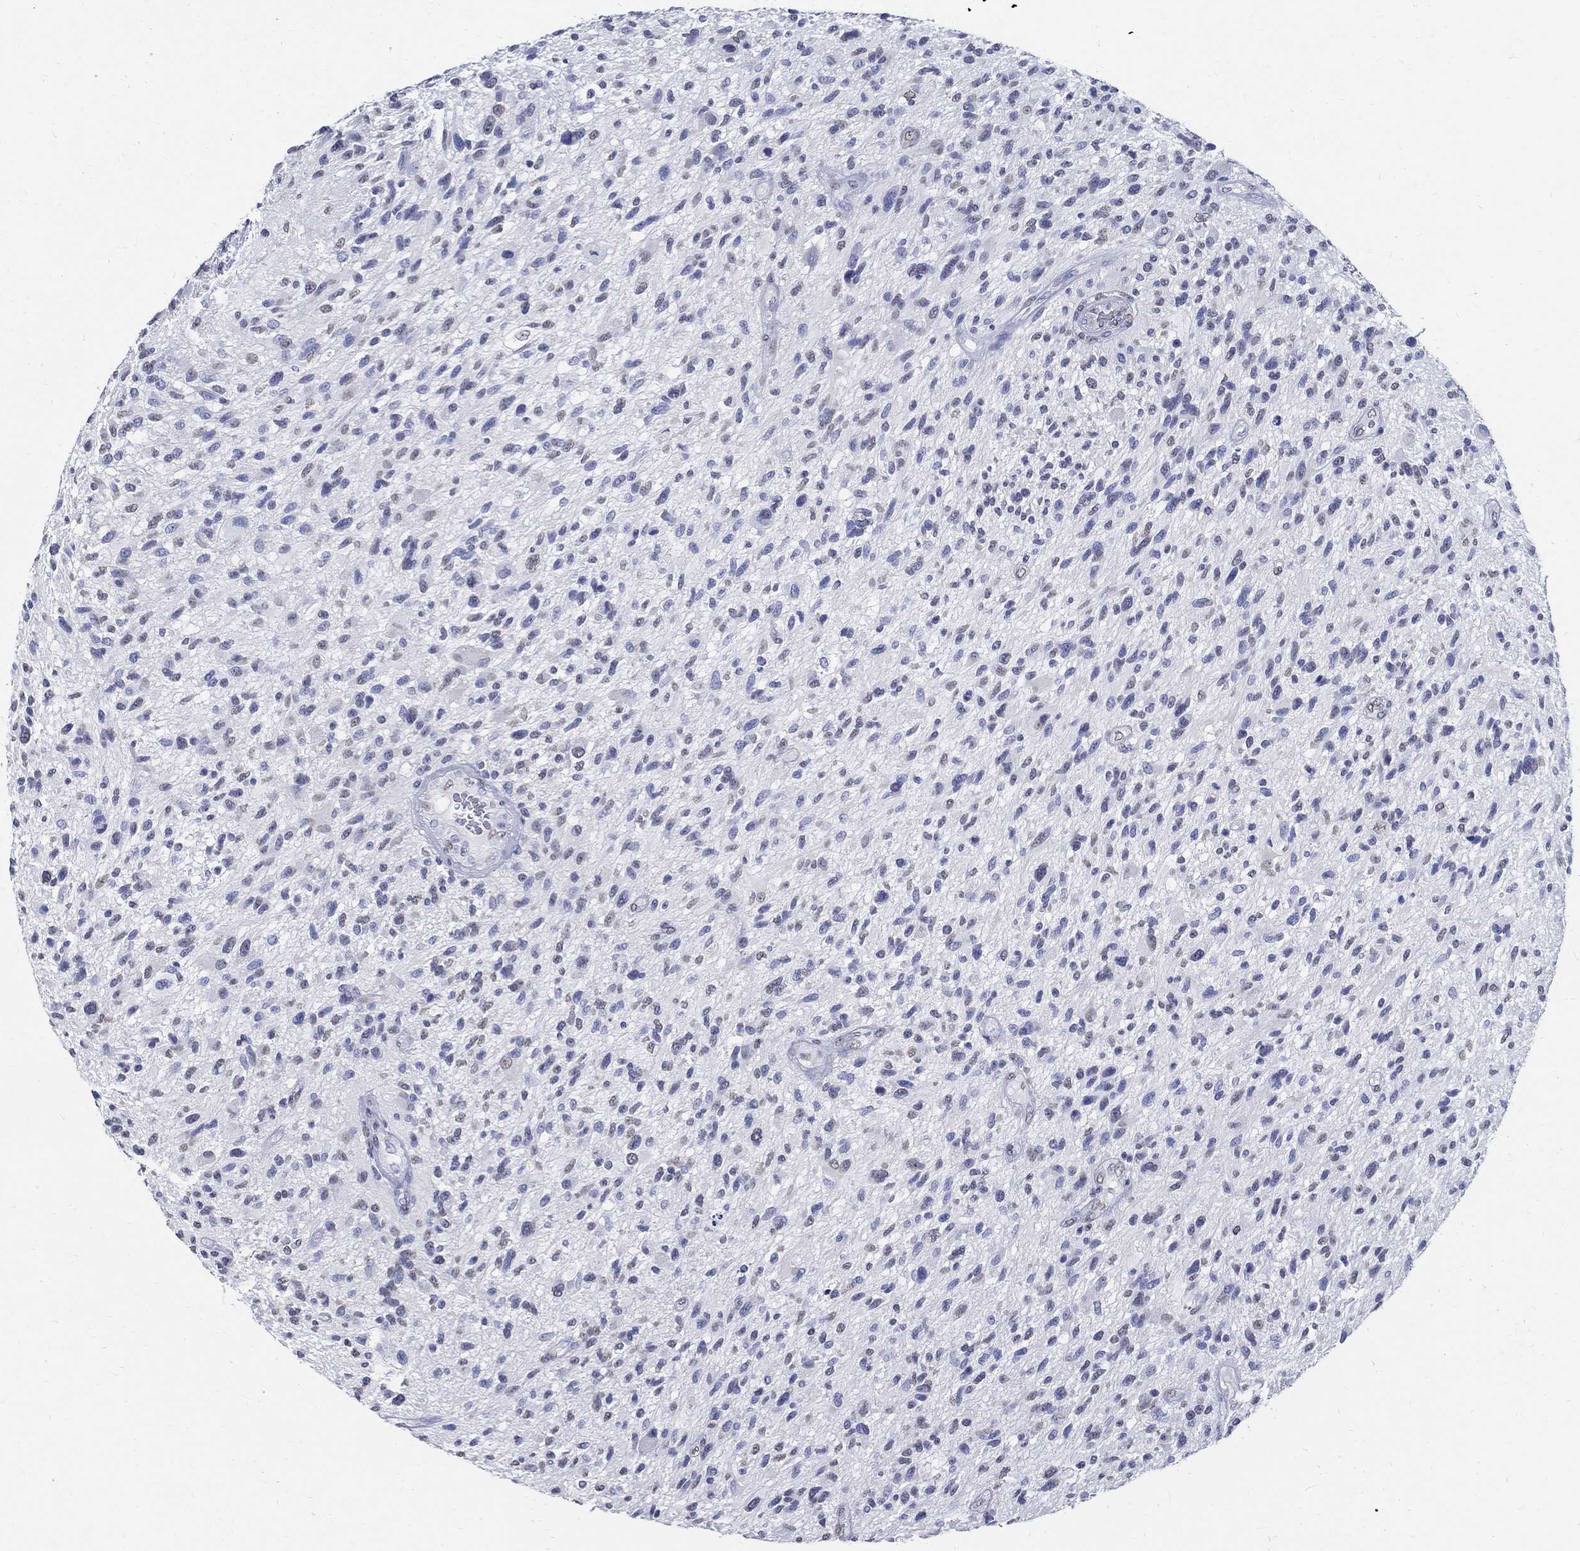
{"staining": {"intensity": "weak", "quantity": "<25%", "location": "nuclear"}, "tissue": "glioma", "cell_type": "Tumor cells", "image_type": "cancer", "snomed": [{"axis": "morphology", "description": "Glioma, malignant, High grade"}, {"axis": "topography", "description": "Brain"}], "caption": "This image is of malignant high-grade glioma stained with immunohistochemistry to label a protein in brown with the nuclei are counter-stained blue. There is no positivity in tumor cells.", "gene": "TSPAN16", "patient": {"sex": "male", "age": 47}}